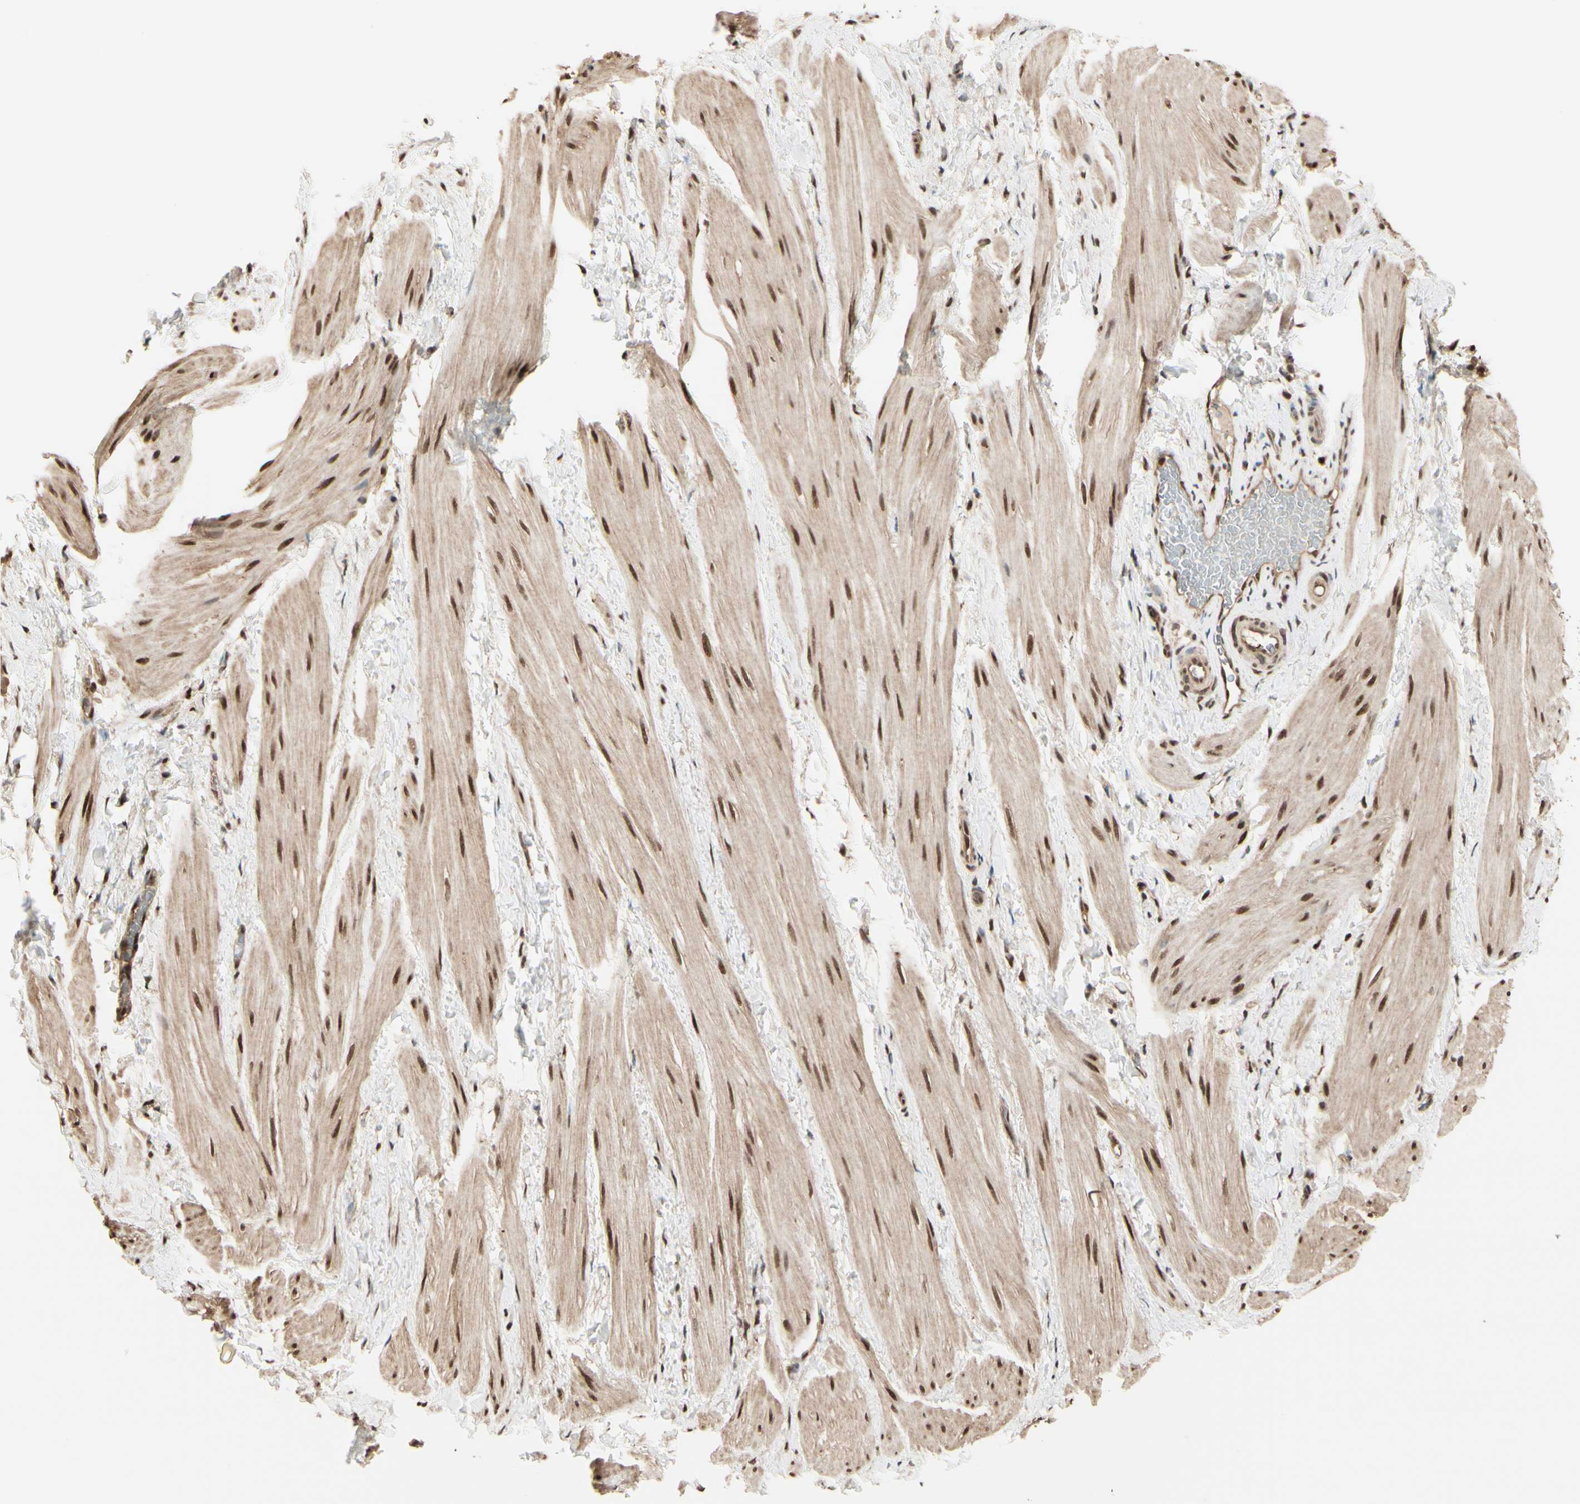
{"staining": {"intensity": "moderate", "quantity": ">75%", "location": "cytoplasmic/membranous,nuclear"}, "tissue": "smooth muscle", "cell_type": "Smooth muscle cells", "image_type": "normal", "snomed": [{"axis": "morphology", "description": "Normal tissue, NOS"}, {"axis": "topography", "description": "Smooth muscle"}], "caption": "This image displays IHC staining of unremarkable smooth muscle, with medium moderate cytoplasmic/membranous,nuclear positivity in about >75% of smooth muscle cells.", "gene": "HSF1", "patient": {"sex": "male", "age": 16}}